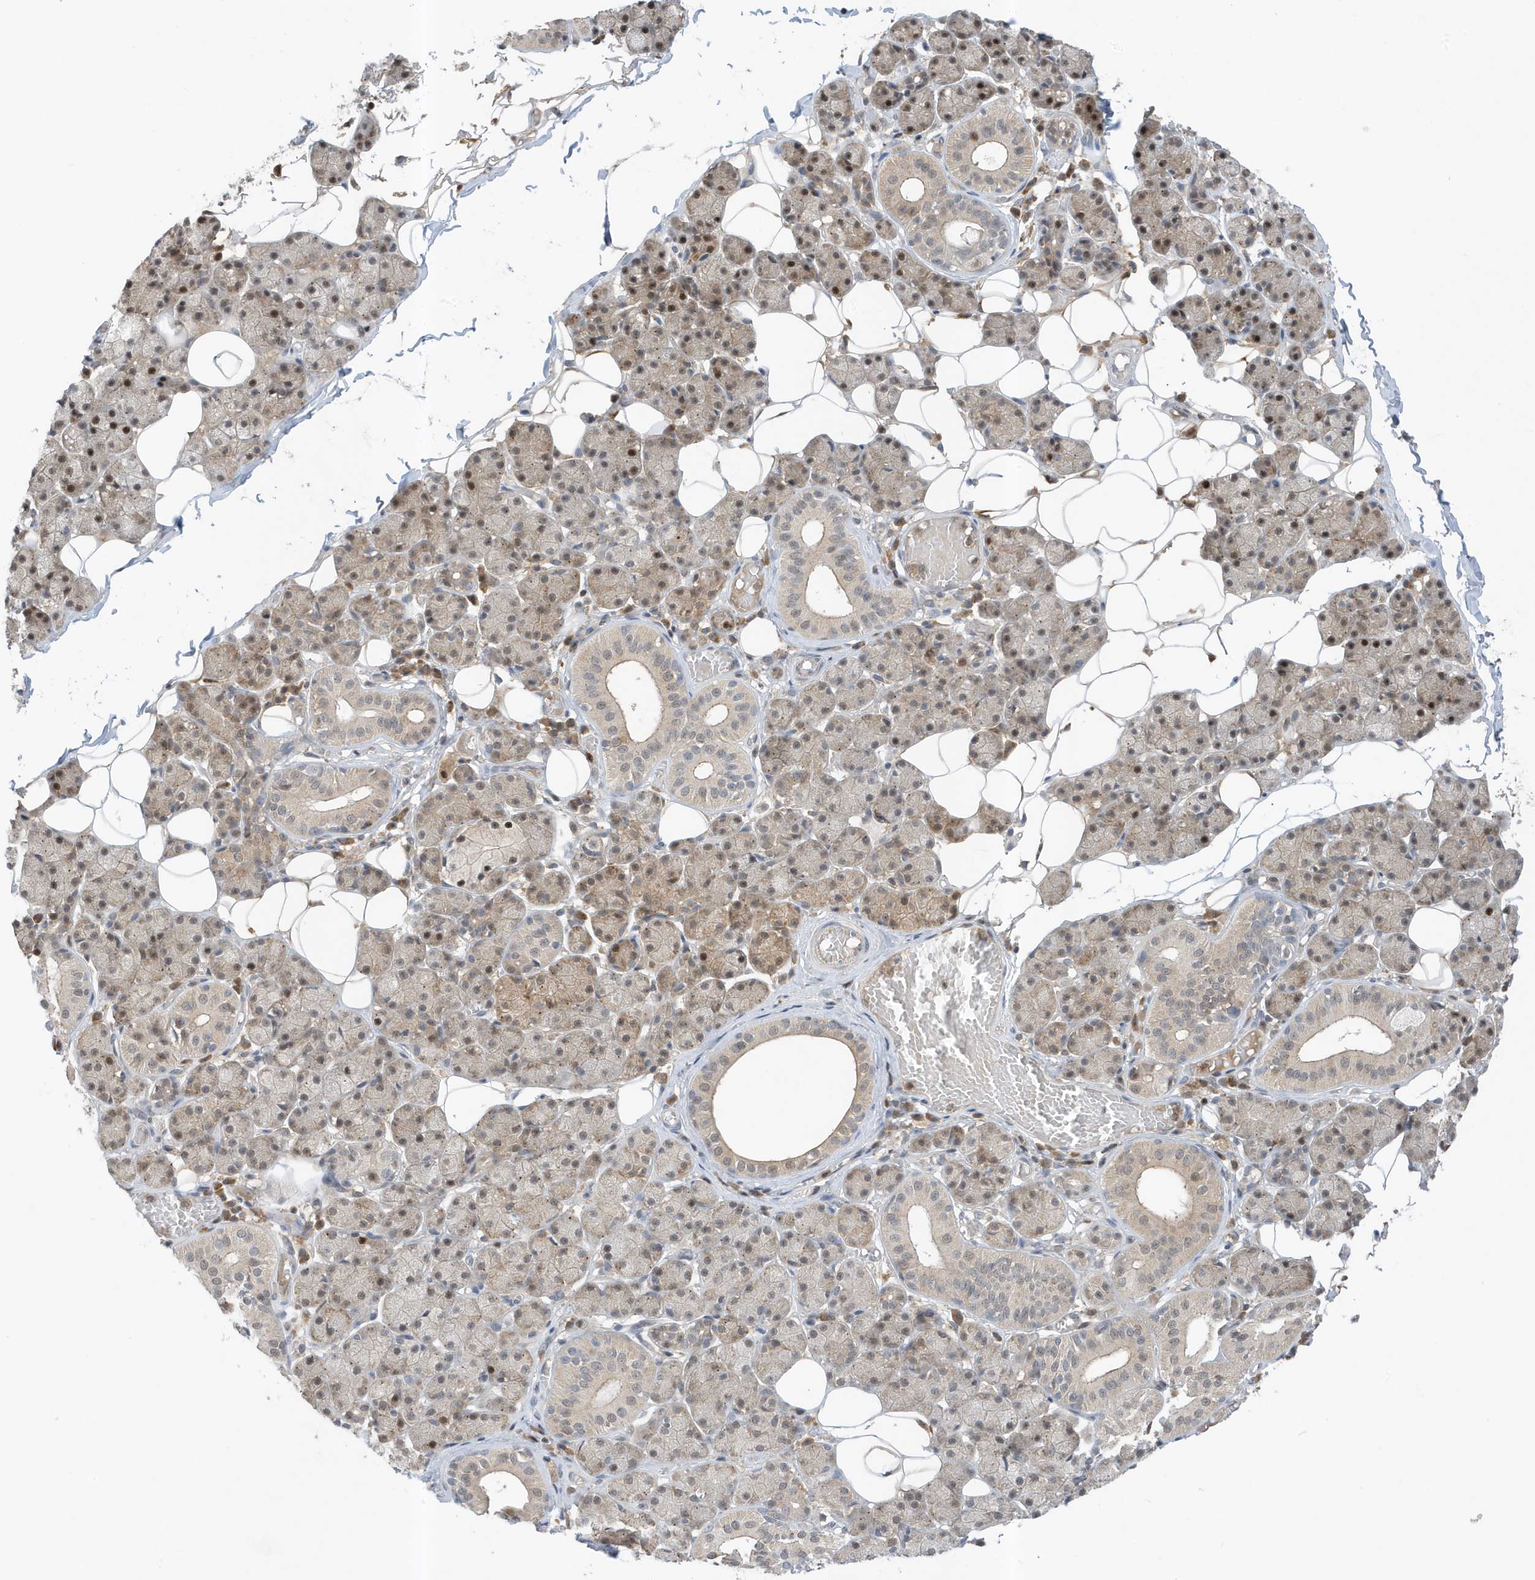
{"staining": {"intensity": "moderate", "quantity": "25%-75%", "location": "cytoplasmic/membranous,nuclear"}, "tissue": "salivary gland", "cell_type": "Glandular cells", "image_type": "normal", "snomed": [{"axis": "morphology", "description": "Normal tissue, NOS"}, {"axis": "topography", "description": "Salivary gland"}], "caption": "IHC (DAB) staining of normal salivary gland displays moderate cytoplasmic/membranous,nuclear protein staining in about 25%-75% of glandular cells.", "gene": "MAST3", "patient": {"sex": "female", "age": 33}}